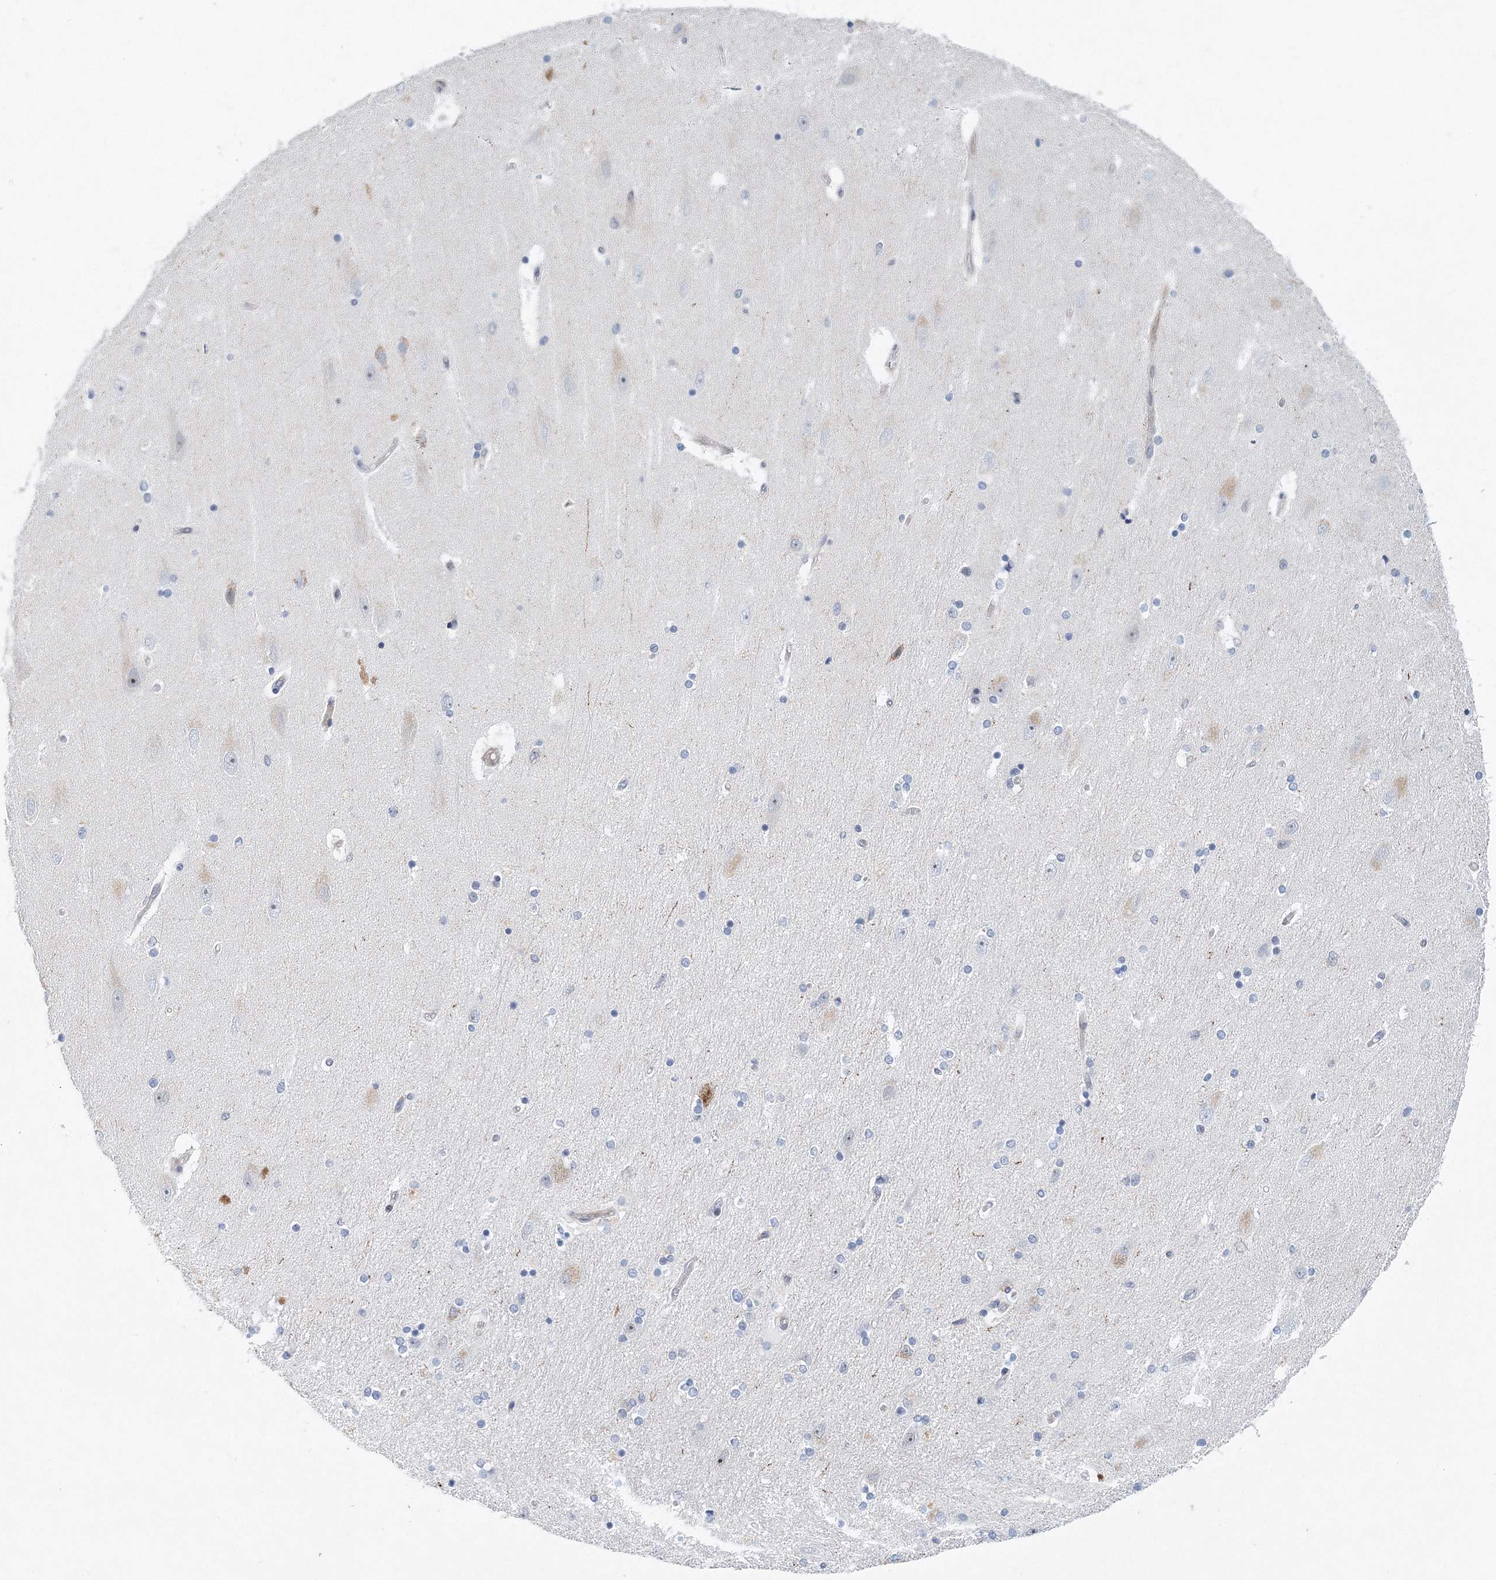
{"staining": {"intensity": "negative", "quantity": "none", "location": "none"}, "tissue": "hippocampus", "cell_type": "Glial cells", "image_type": "normal", "snomed": [{"axis": "morphology", "description": "Normal tissue, NOS"}, {"axis": "topography", "description": "Hippocampus"}], "caption": "Immunohistochemistry (IHC) of normal human hippocampus shows no positivity in glial cells.", "gene": "UIMC1", "patient": {"sex": "female", "age": 54}}